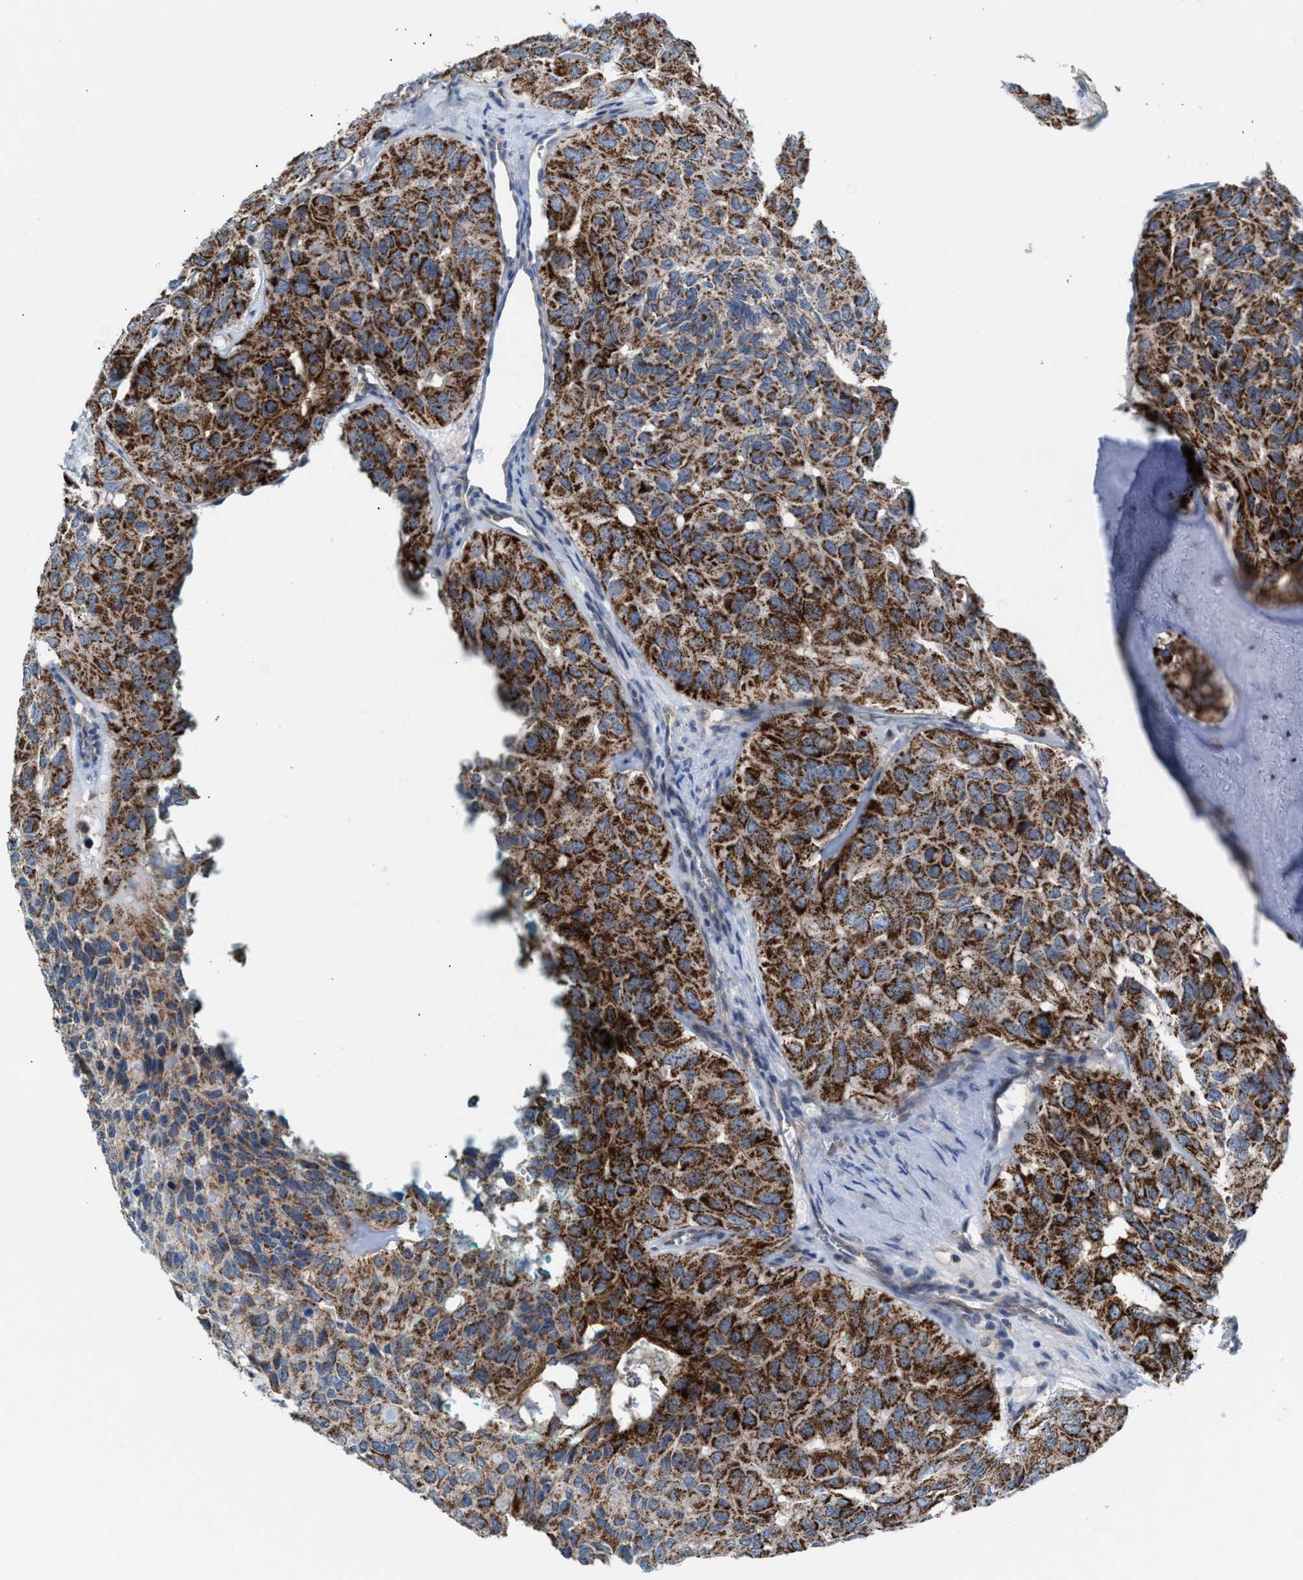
{"staining": {"intensity": "strong", "quantity": ">75%", "location": "cytoplasmic/membranous"}, "tissue": "head and neck cancer", "cell_type": "Tumor cells", "image_type": "cancer", "snomed": [{"axis": "morphology", "description": "Adenocarcinoma, NOS"}, {"axis": "topography", "description": "Salivary gland, NOS"}, {"axis": "topography", "description": "Head-Neck"}], "caption": "Protein staining demonstrates strong cytoplasmic/membranous positivity in about >75% of tumor cells in head and neck adenocarcinoma. The protein is stained brown, and the nuclei are stained in blue (DAB IHC with brightfield microscopy, high magnification).", "gene": "MRM1", "patient": {"sex": "female", "age": 76}}